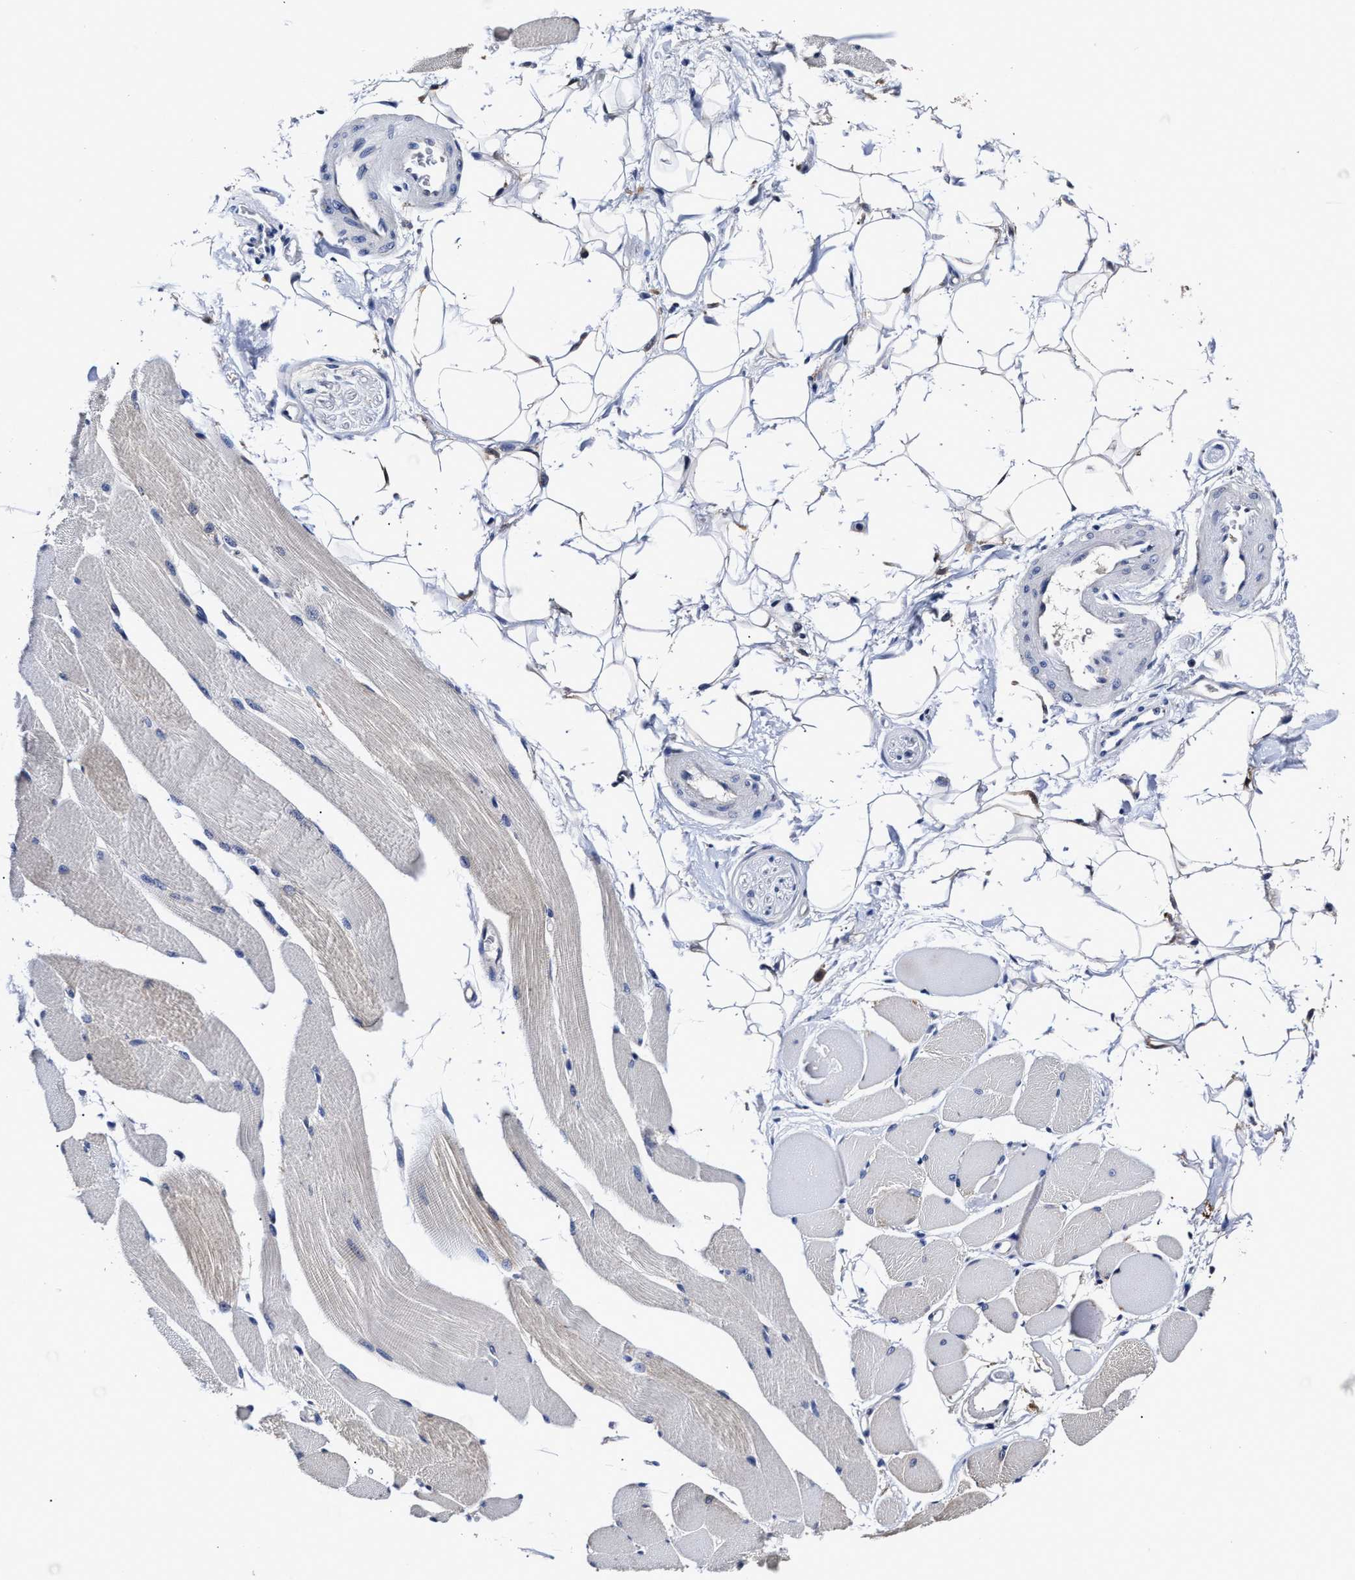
{"staining": {"intensity": "moderate", "quantity": "<25%", "location": "cytoplasmic/membranous"}, "tissue": "skeletal muscle", "cell_type": "Myocytes", "image_type": "normal", "snomed": [{"axis": "morphology", "description": "Normal tissue, NOS"}, {"axis": "topography", "description": "Skeletal muscle"}, {"axis": "topography", "description": "Peripheral nerve tissue"}], "caption": "Immunohistochemical staining of unremarkable skeletal muscle exhibits low levels of moderate cytoplasmic/membranous expression in approximately <25% of myocytes. The staining was performed using DAB (3,3'-diaminobenzidine) to visualize the protein expression in brown, while the nuclei were stained in blue with hematoxylin (Magnification: 20x).", "gene": "SOCS5", "patient": {"sex": "female", "age": 84}}